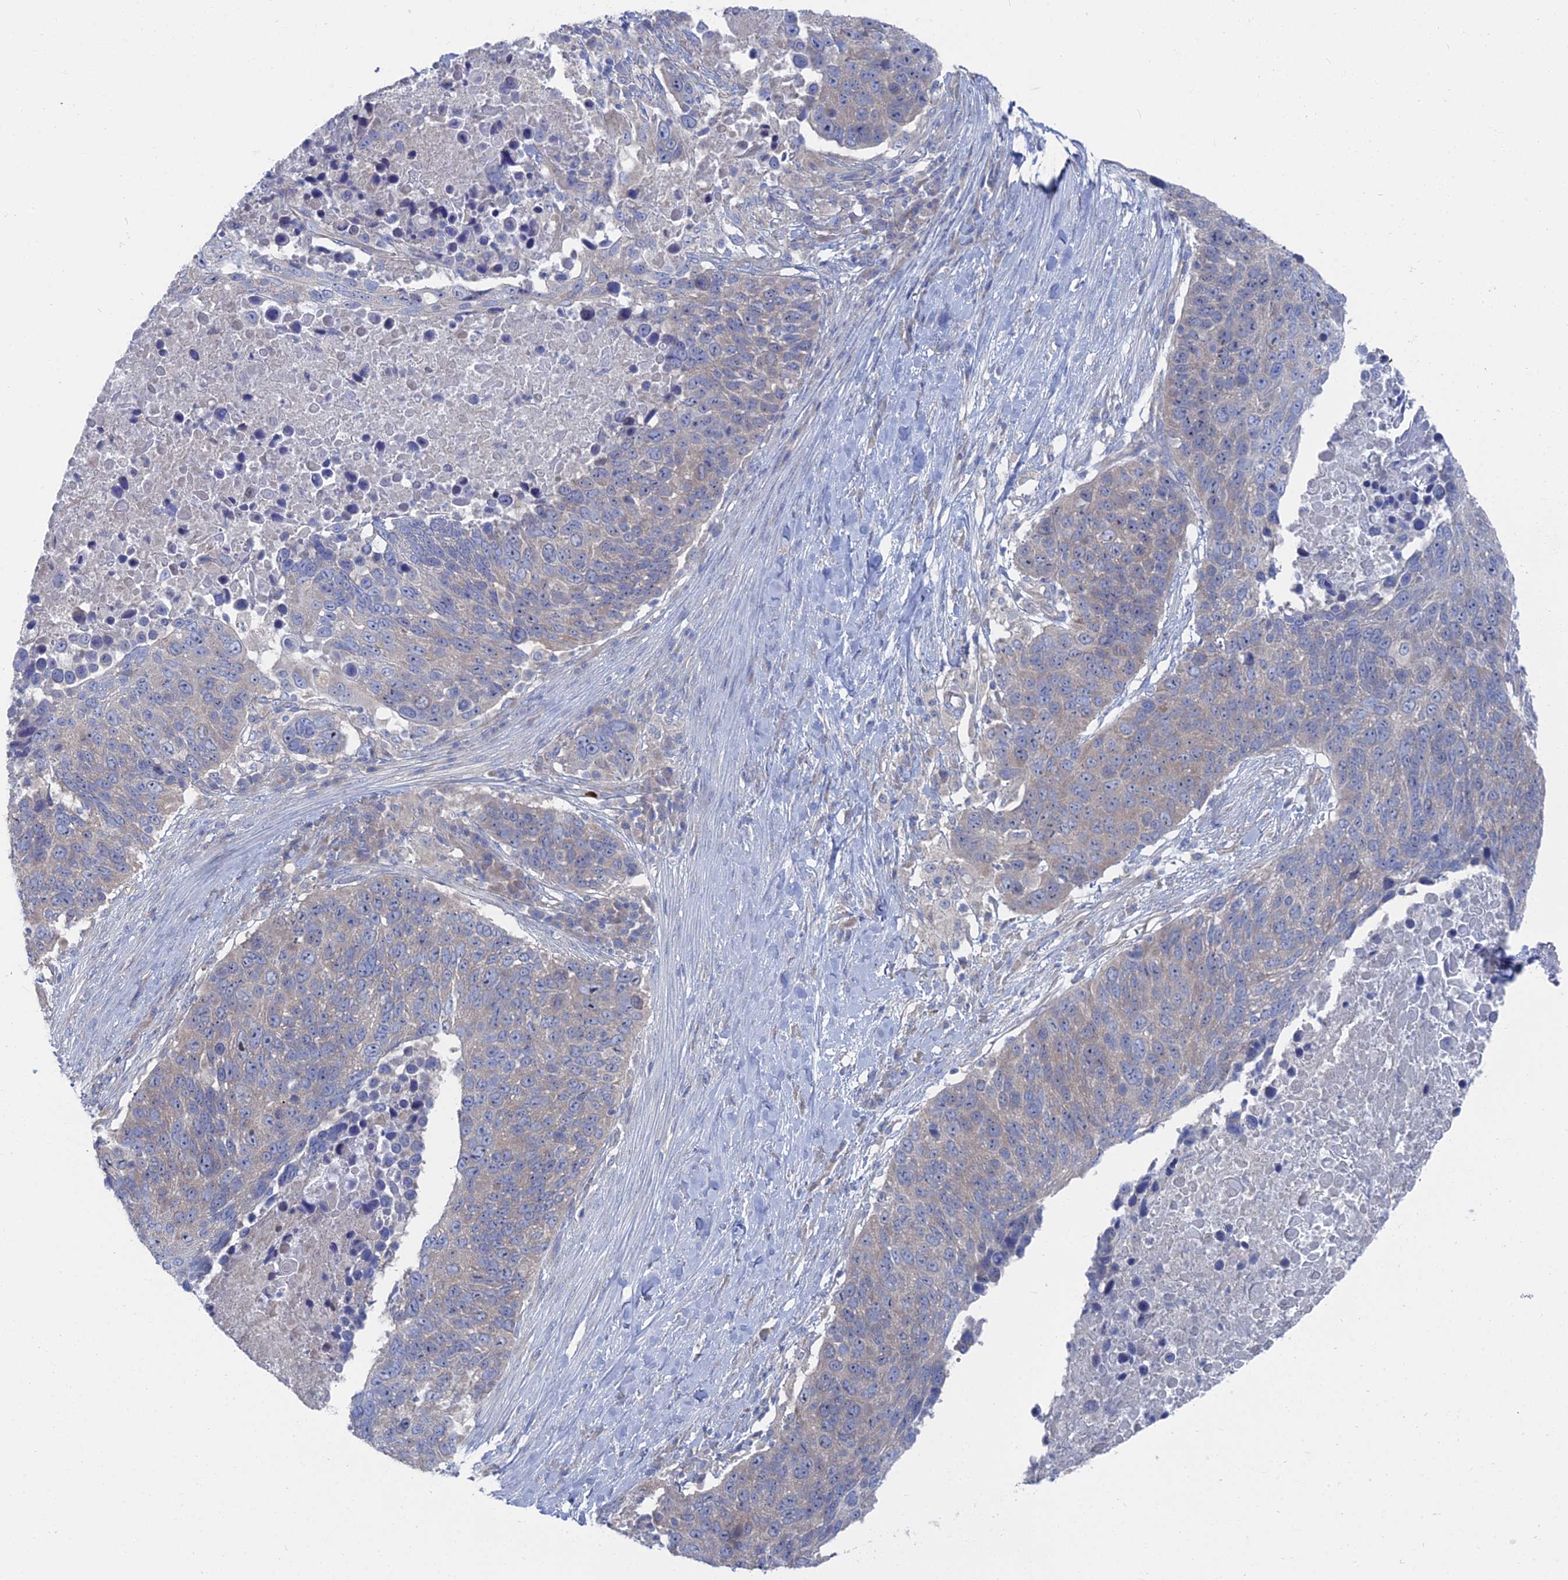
{"staining": {"intensity": "weak", "quantity": "<25%", "location": "cytoplasmic/membranous"}, "tissue": "lung cancer", "cell_type": "Tumor cells", "image_type": "cancer", "snomed": [{"axis": "morphology", "description": "Normal tissue, NOS"}, {"axis": "morphology", "description": "Squamous cell carcinoma, NOS"}, {"axis": "topography", "description": "Lymph node"}, {"axis": "topography", "description": "Lung"}], "caption": "Tumor cells are negative for protein expression in human lung cancer. (Stains: DAB (3,3'-diaminobenzidine) immunohistochemistry (IHC) with hematoxylin counter stain, Microscopy: brightfield microscopy at high magnification).", "gene": "CCDC149", "patient": {"sex": "male", "age": 66}}